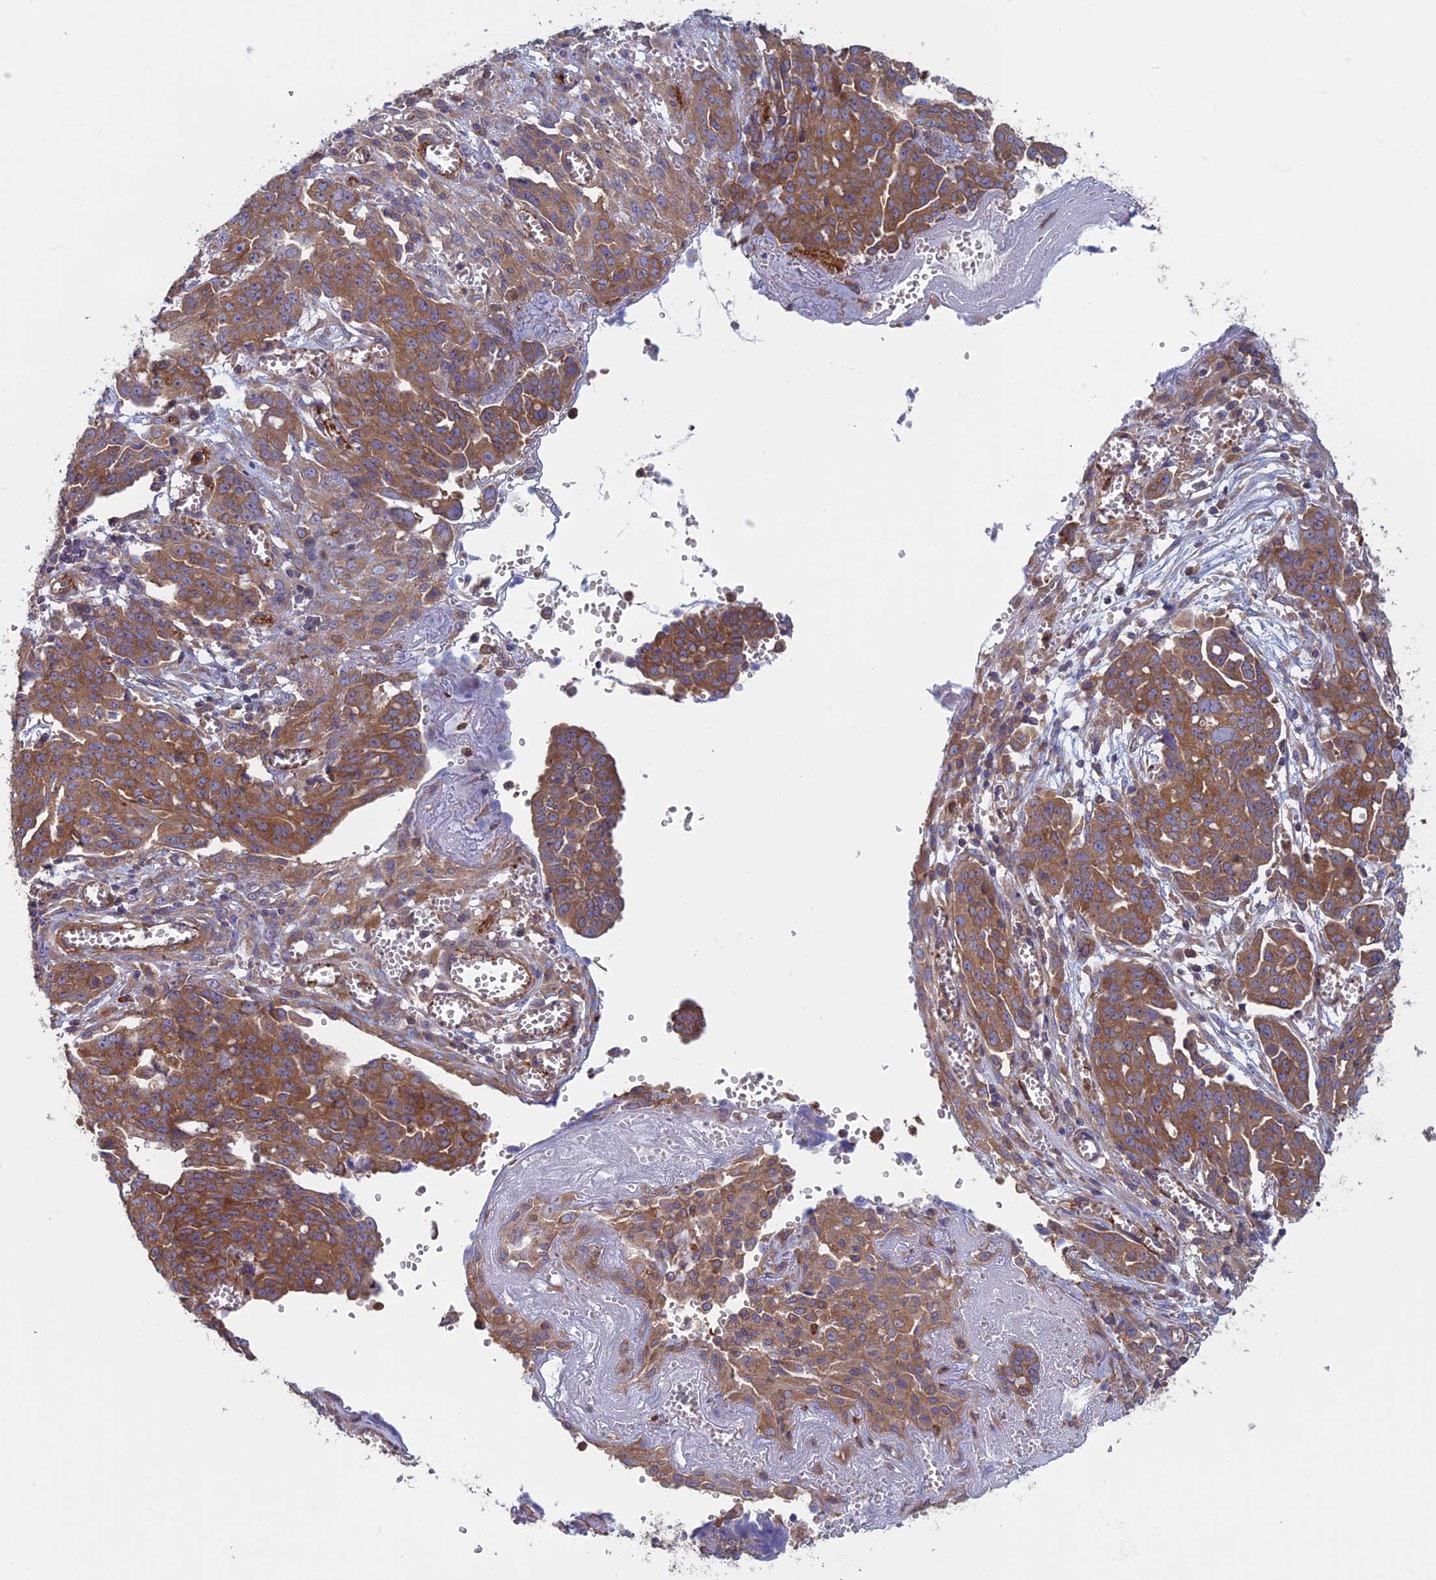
{"staining": {"intensity": "moderate", "quantity": ">75%", "location": "cytoplasmic/membranous"}, "tissue": "ovarian cancer", "cell_type": "Tumor cells", "image_type": "cancer", "snomed": [{"axis": "morphology", "description": "Cystadenocarcinoma, serous, NOS"}, {"axis": "topography", "description": "Soft tissue"}, {"axis": "topography", "description": "Ovary"}], "caption": "Brown immunohistochemical staining in human ovarian cancer demonstrates moderate cytoplasmic/membranous staining in approximately >75% of tumor cells.", "gene": "DNM1L", "patient": {"sex": "female", "age": 57}}